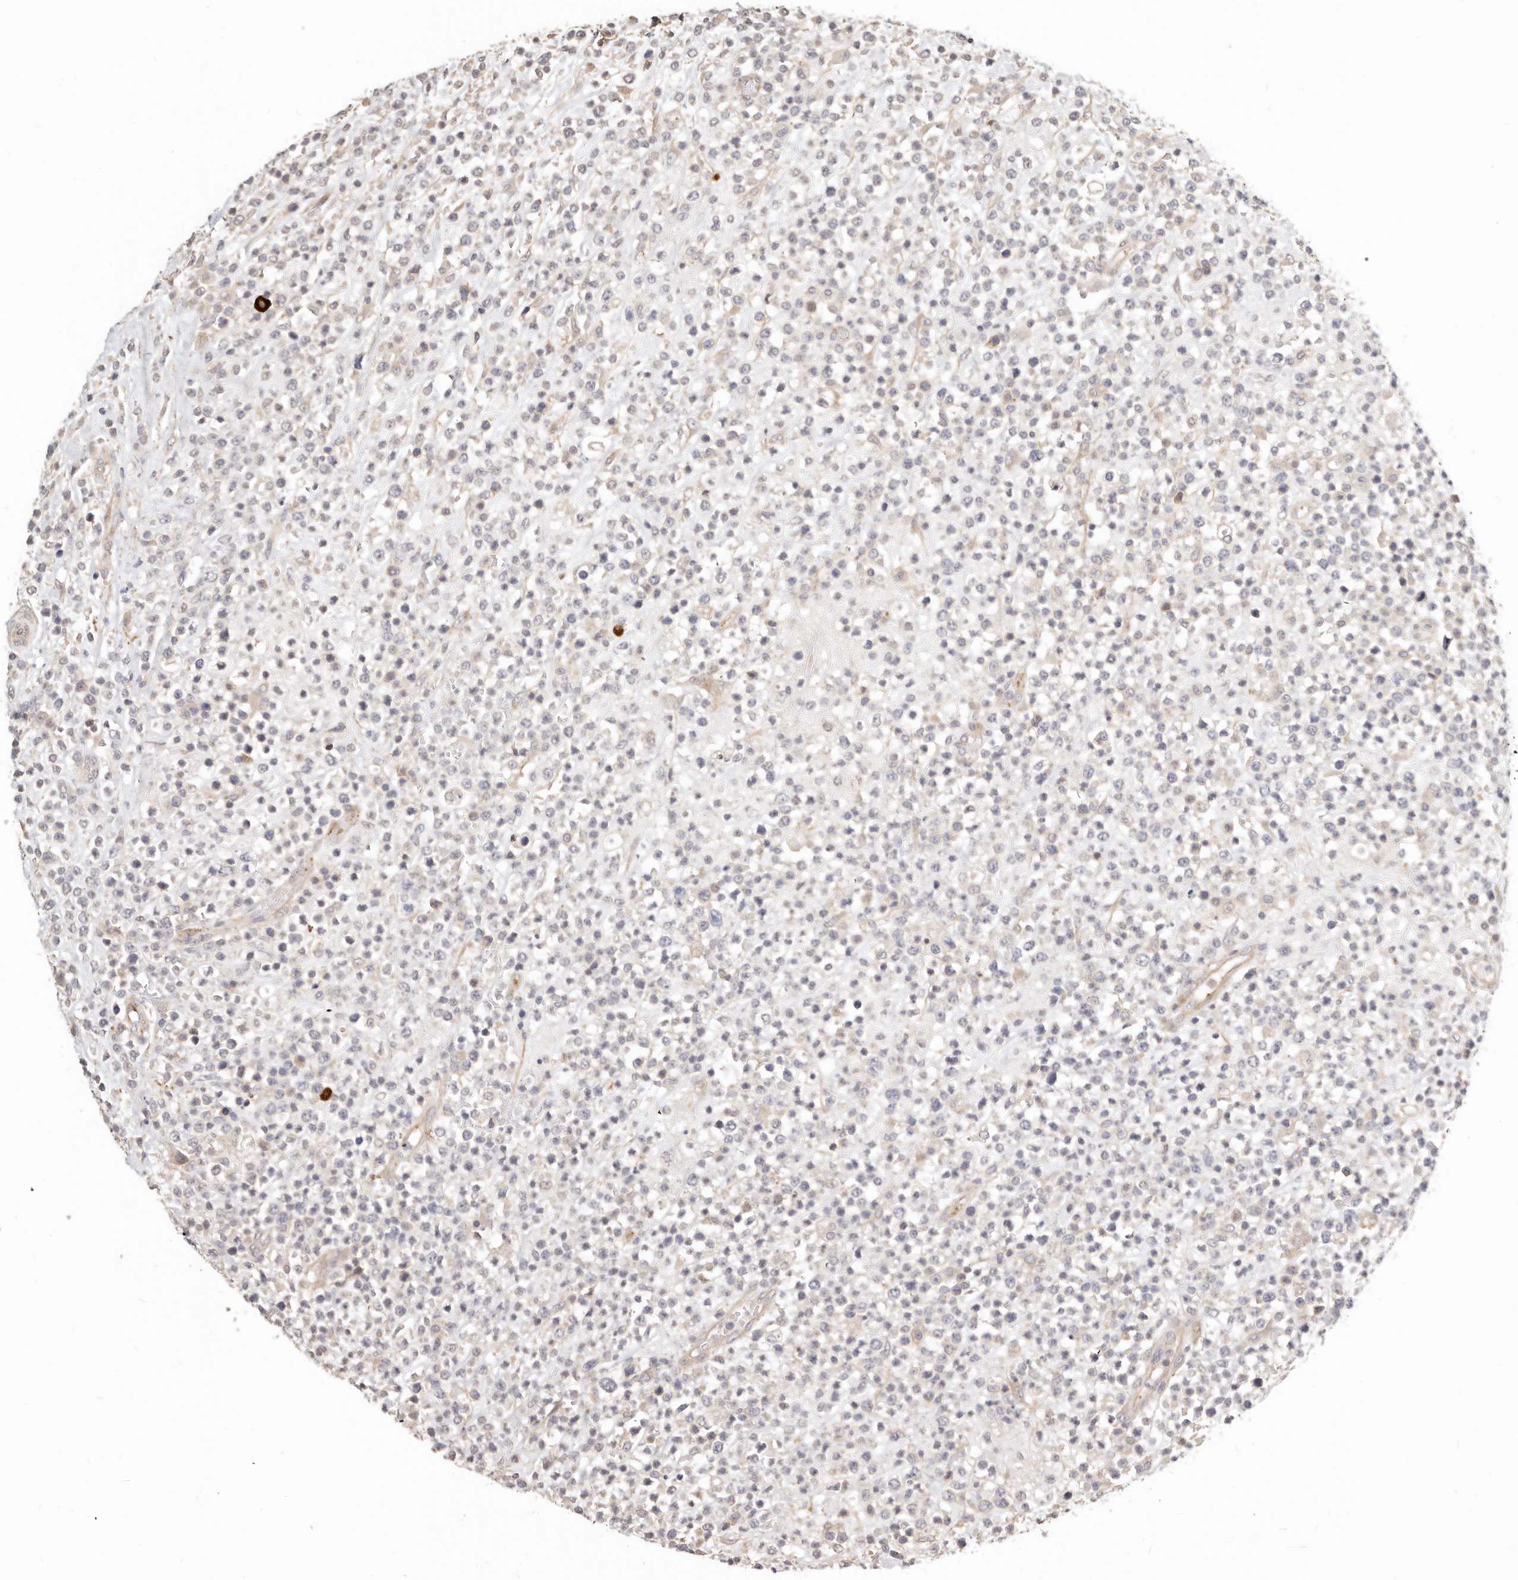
{"staining": {"intensity": "negative", "quantity": "none", "location": "none"}, "tissue": "lymphoma", "cell_type": "Tumor cells", "image_type": "cancer", "snomed": [{"axis": "morphology", "description": "Malignant lymphoma, non-Hodgkin's type, High grade"}, {"axis": "topography", "description": "Colon"}], "caption": "Tumor cells show no significant protein staining in high-grade malignant lymphoma, non-Hodgkin's type.", "gene": "ZRANB1", "patient": {"sex": "female", "age": 53}}